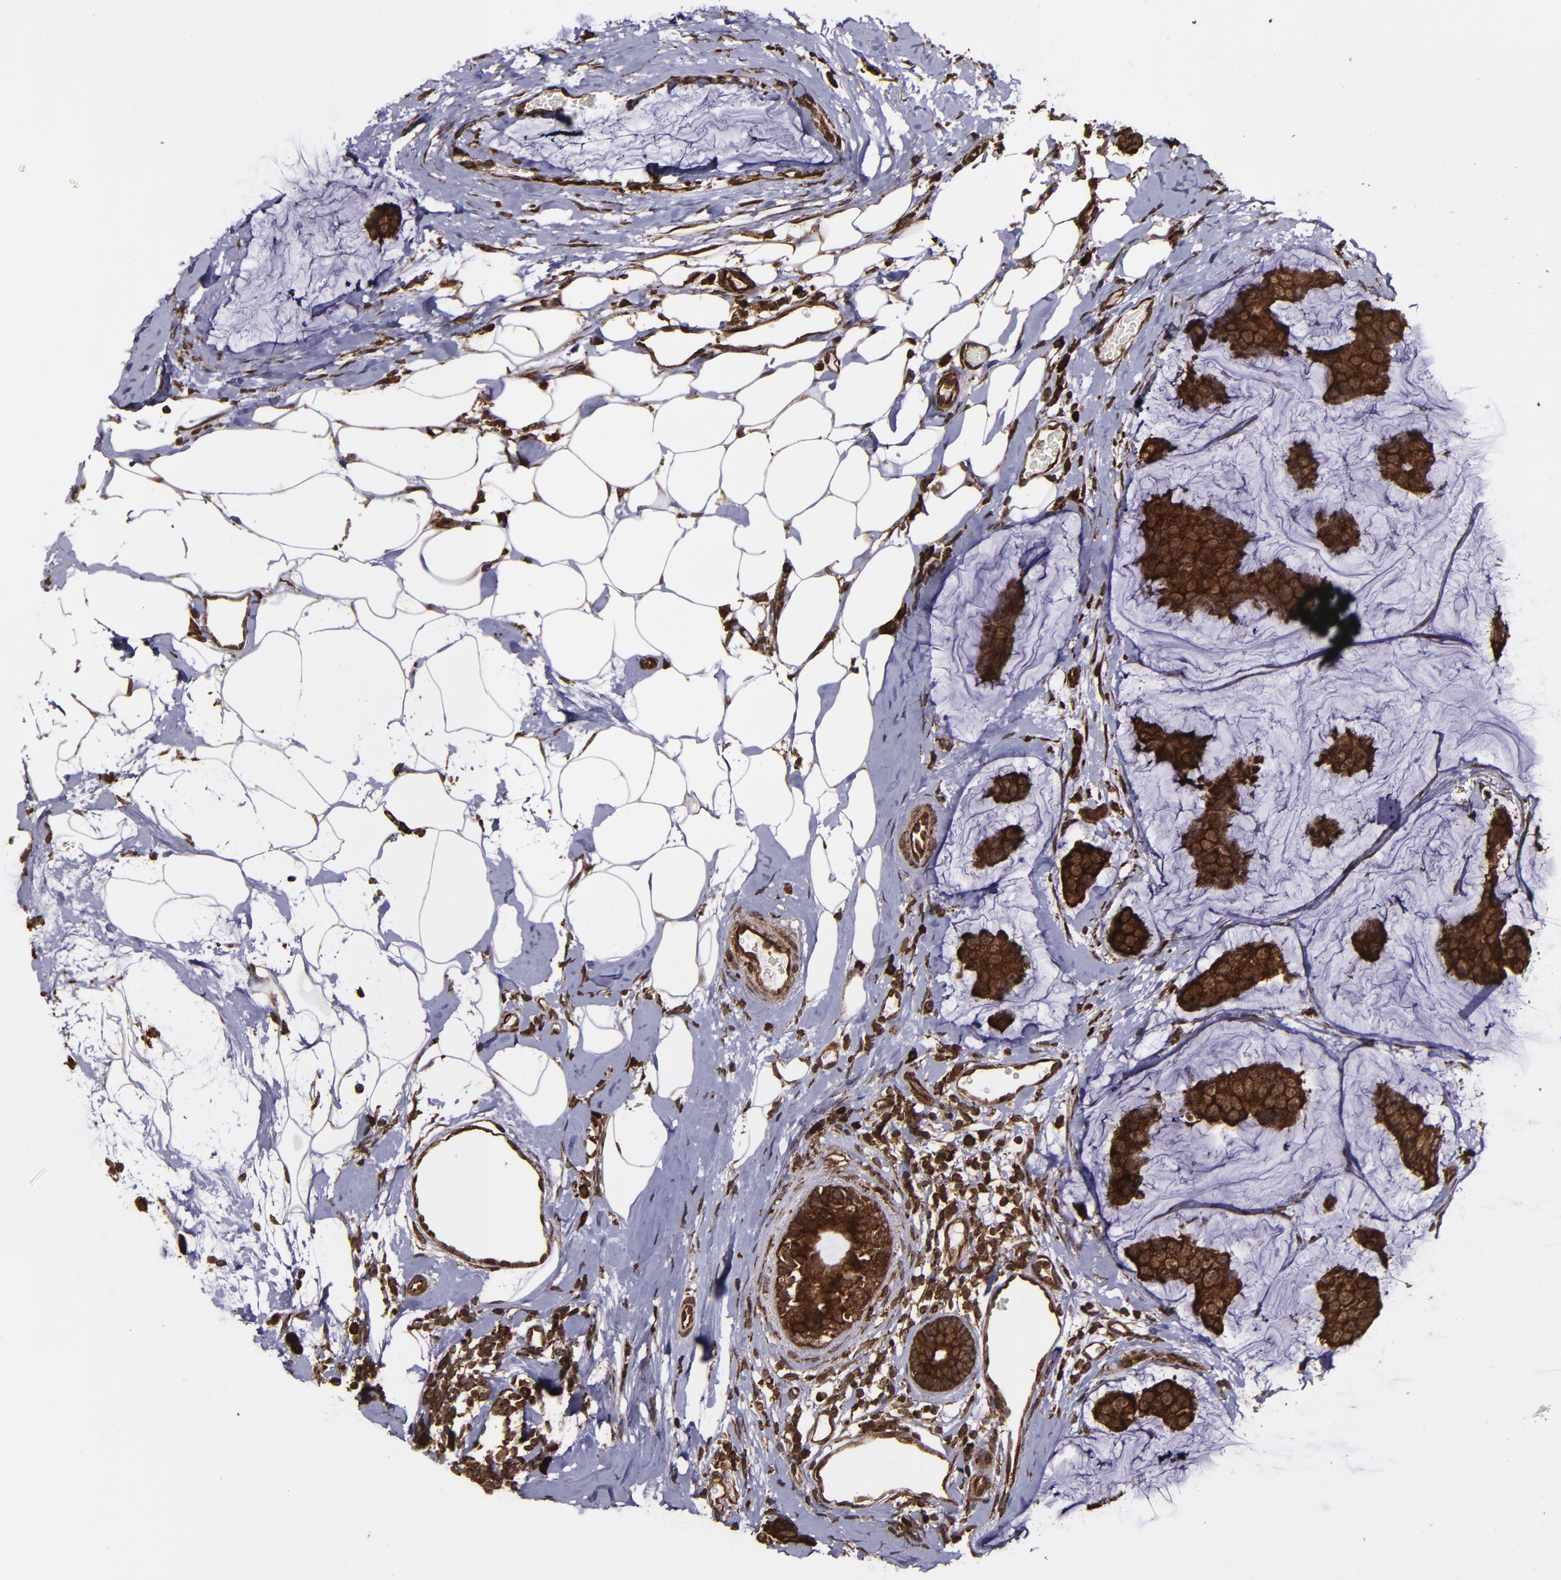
{"staining": {"intensity": "strong", "quantity": ">75%", "location": "cytoplasmic/membranous,nuclear"}, "tissue": "breast cancer", "cell_type": "Tumor cells", "image_type": "cancer", "snomed": [{"axis": "morphology", "description": "Normal tissue, NOS"}, {"axis": "morphology", "description": "Duct carcinoma"}, {"axis": "topography", "description": "Breast"}], "caption": "Intraductal carcinoma (breast) stained for a protein (brown) reveals strong cytoplasmic/membranous and nuclear positive staining in approximately >75% of tumor cells.", "gene": "EIF4ENIF1", "patient": {"sex": "female", "age": 50}}